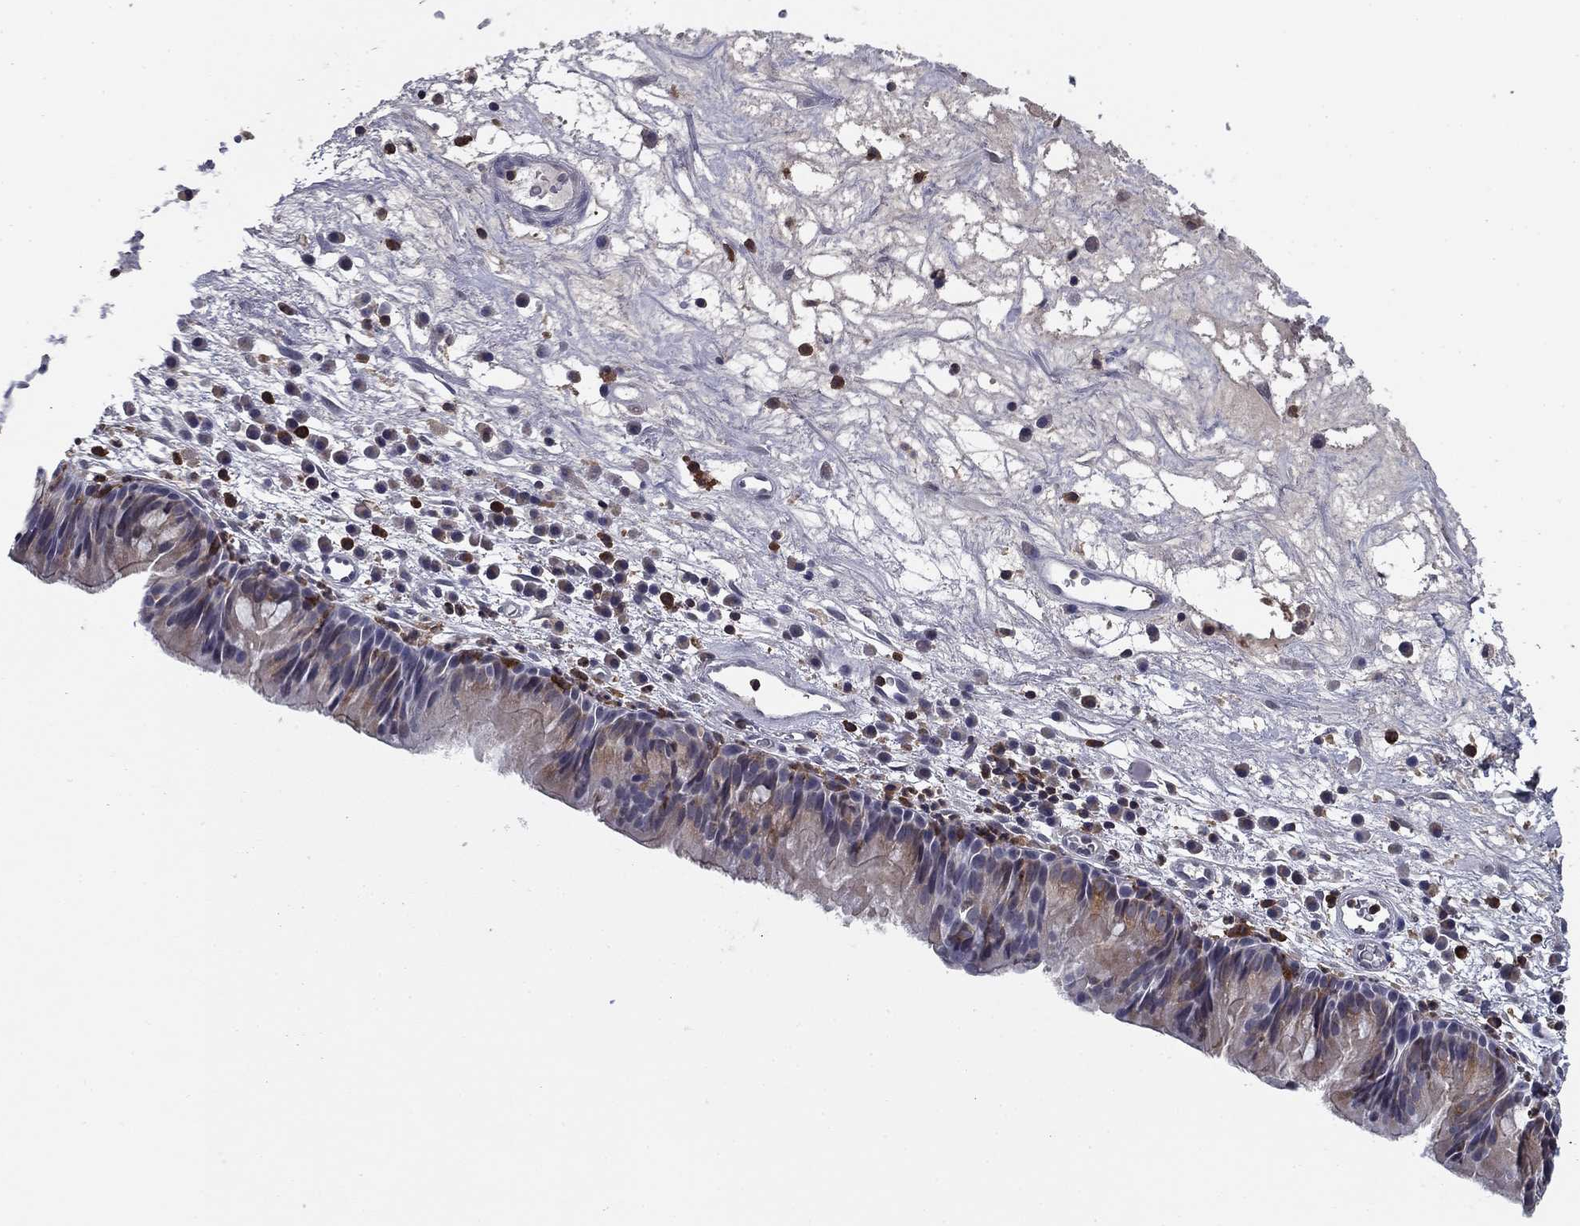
{"staining": {"intensity": "weak", "quantity": "25%-75%", "location": "cytoplasmic/membranous"}, "tissue": "nasopharynx", "cell_type": "Respiratory epithelial cells", "image_type": "normal", "snomed": [{"axis": "morphology", "description": "Normal tissue, NOS"}, {"axis": "topography", "description": "Nasopharynx"}], "caption": "Protein expression by immunohistochemistry (IHC) exhibits weak cytoplasmic/membranous expression in approximately 25%-75% of respiratory epithelial cells in benign nasopharynx. Nuclei are stained in blue.", "gene": "PLCB2", "patient": {"sex": "male", "age": 69}}